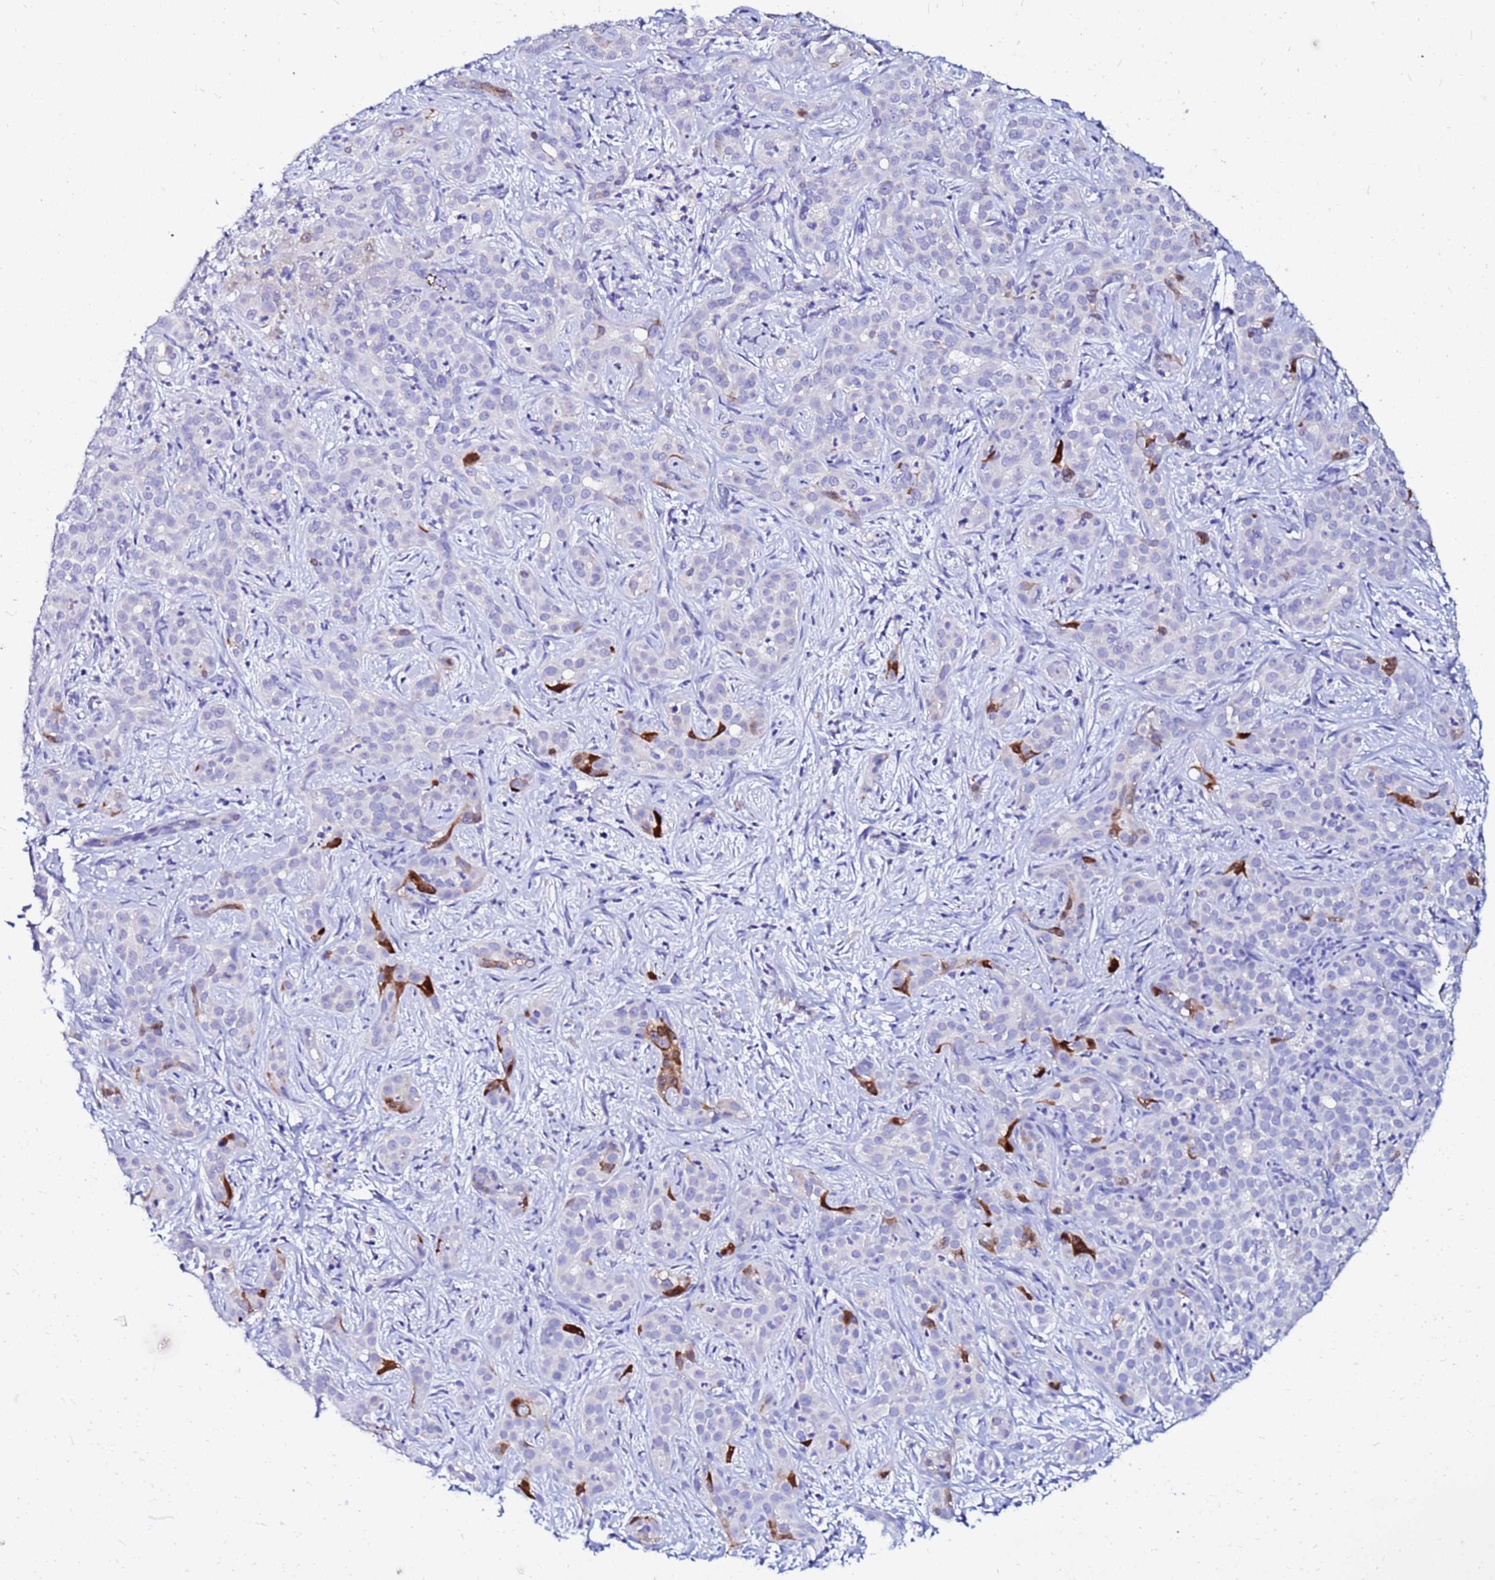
{"staining": {"intensity": "strong", "quantity": "<25%", "location": "cytoplasmic/membranous"}, "tissue": "liver cancer", "cell_type": "Tumor cells", "image_type": "cancer", "snomed": [{"axis": "morphology", "description": "Carcinoma, Hepatocellular, NOS"}, {"axis": "topography", "description": "Liver"}], "caption": "A micrograph of hepatocellular carcinoma (liver) stained for a protein displays strong cytoplasmic/membranous brown staining in tumor cells.", "gene": "PPP1R14C", "patient": {"sex": "female", "age": 43}}